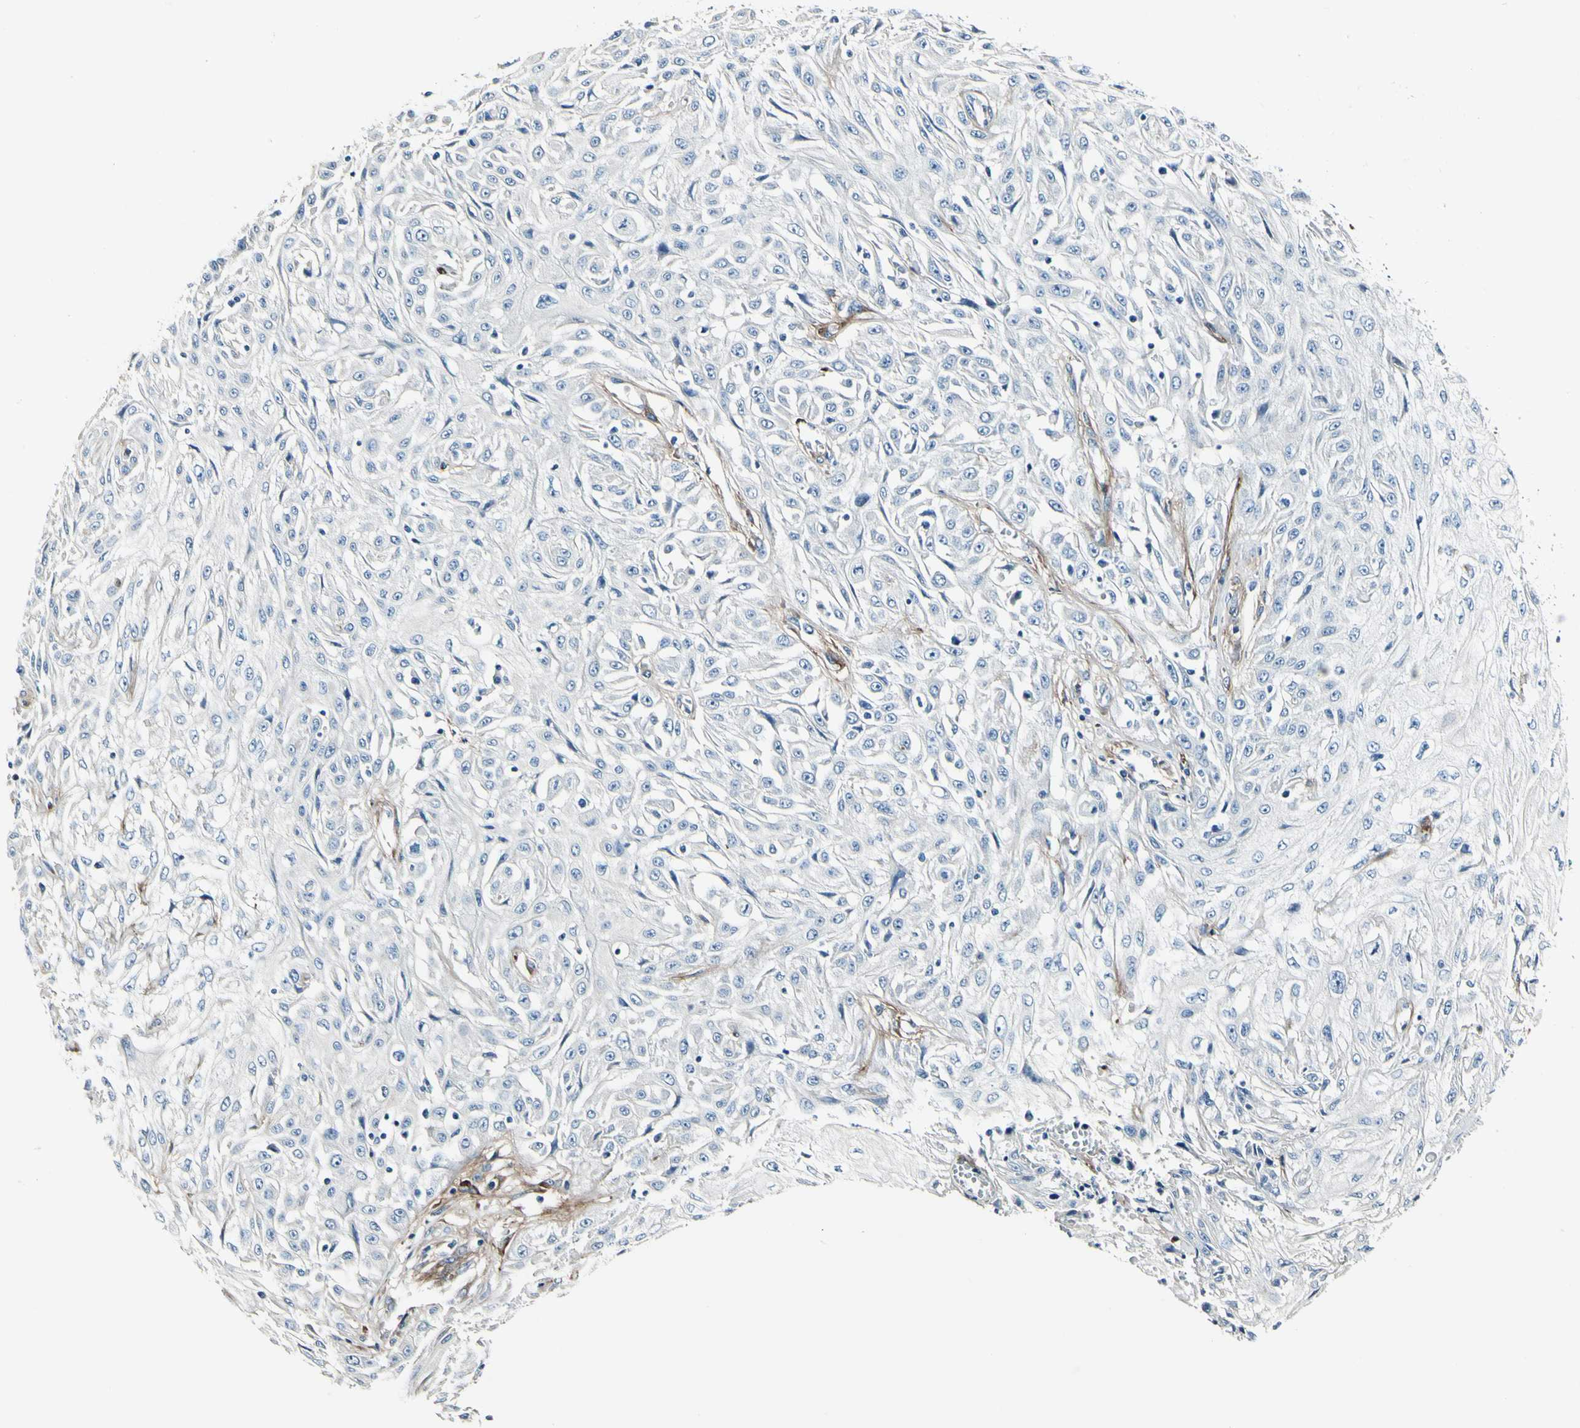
{"staining": {"intensity": "negative", "quantity": "none", "location": "none"}, "tissue": "skin cancer", "cell_type": "Tumor cells", "image_type": "cancer", "snomed": [{"axis": "morphology", "description": "Squamous cell carcinoma, NOS"}, {"axis": "morphology", "description": "Squamous cell carcinoma, metastatic, NOS"}, {"axis": "topography", "description": "Skin"}, {"axis": "topography", "description": "Lymph node"}], "caption": "A histopathology image of metastatic squamous cell carcinoma (skin) stained for a protein displays no brown staining in tumor cells.", "gene": "COL6A3", "patient": {"sex": "male", "age": 75}}